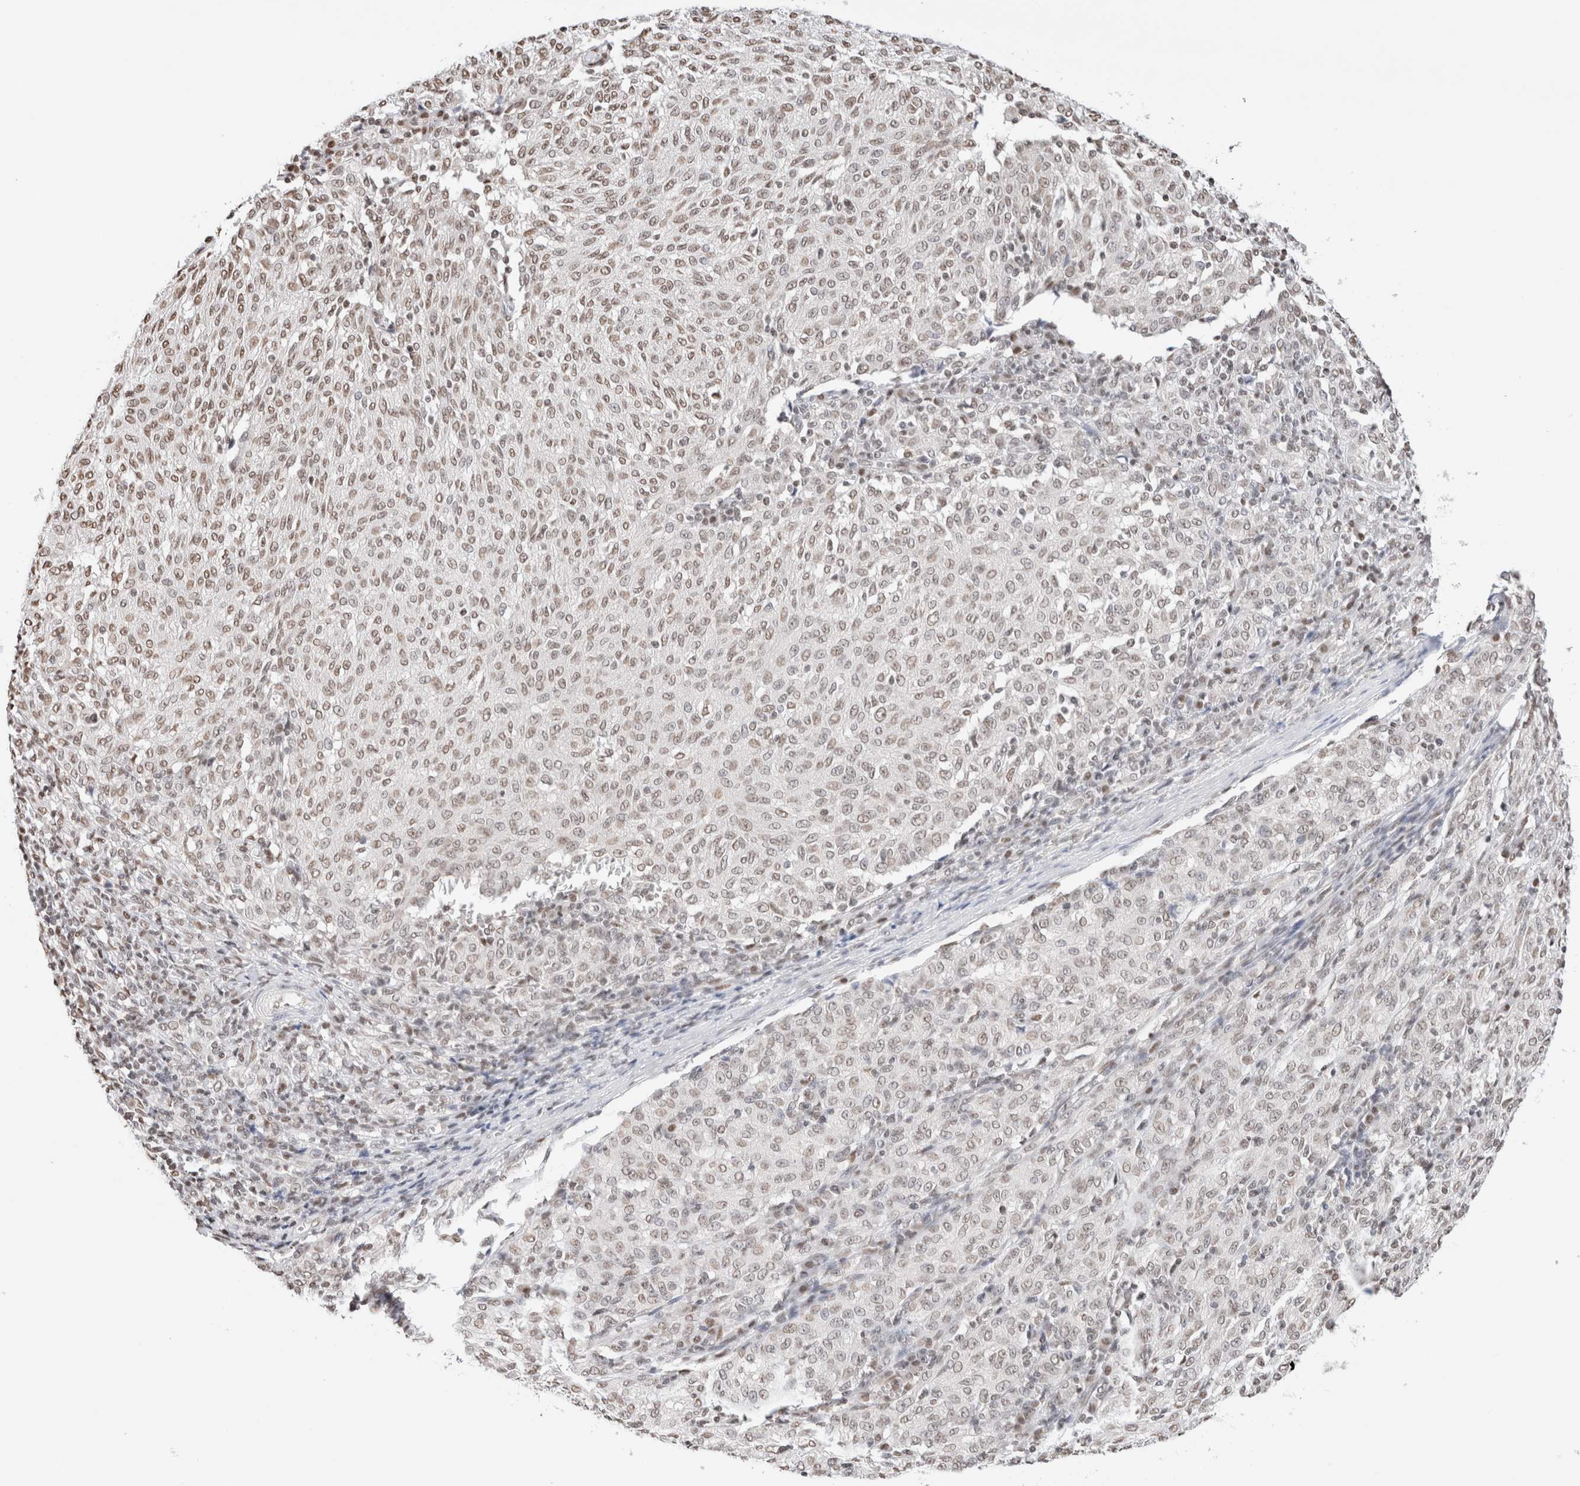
{"staining": {"intensity": "weak", "quantity": "25%-75%", "location": "nuclear"}, "tissue": "melanoma", "cell_type": "Tumor cells", "image_type": "cancer", "snomed": [{"axis": "morphology", "description": "Malignant melanoma, NOS"}, {"axis": "topography", "description": "Skin"}], "caption": "Immunohistochemical staining of melanoma shows weak nuclear protein staining in about 25%-75% of tumor cells.", "gene": "SUPT3H", "patient": {"sex": "female", "age": 72}}